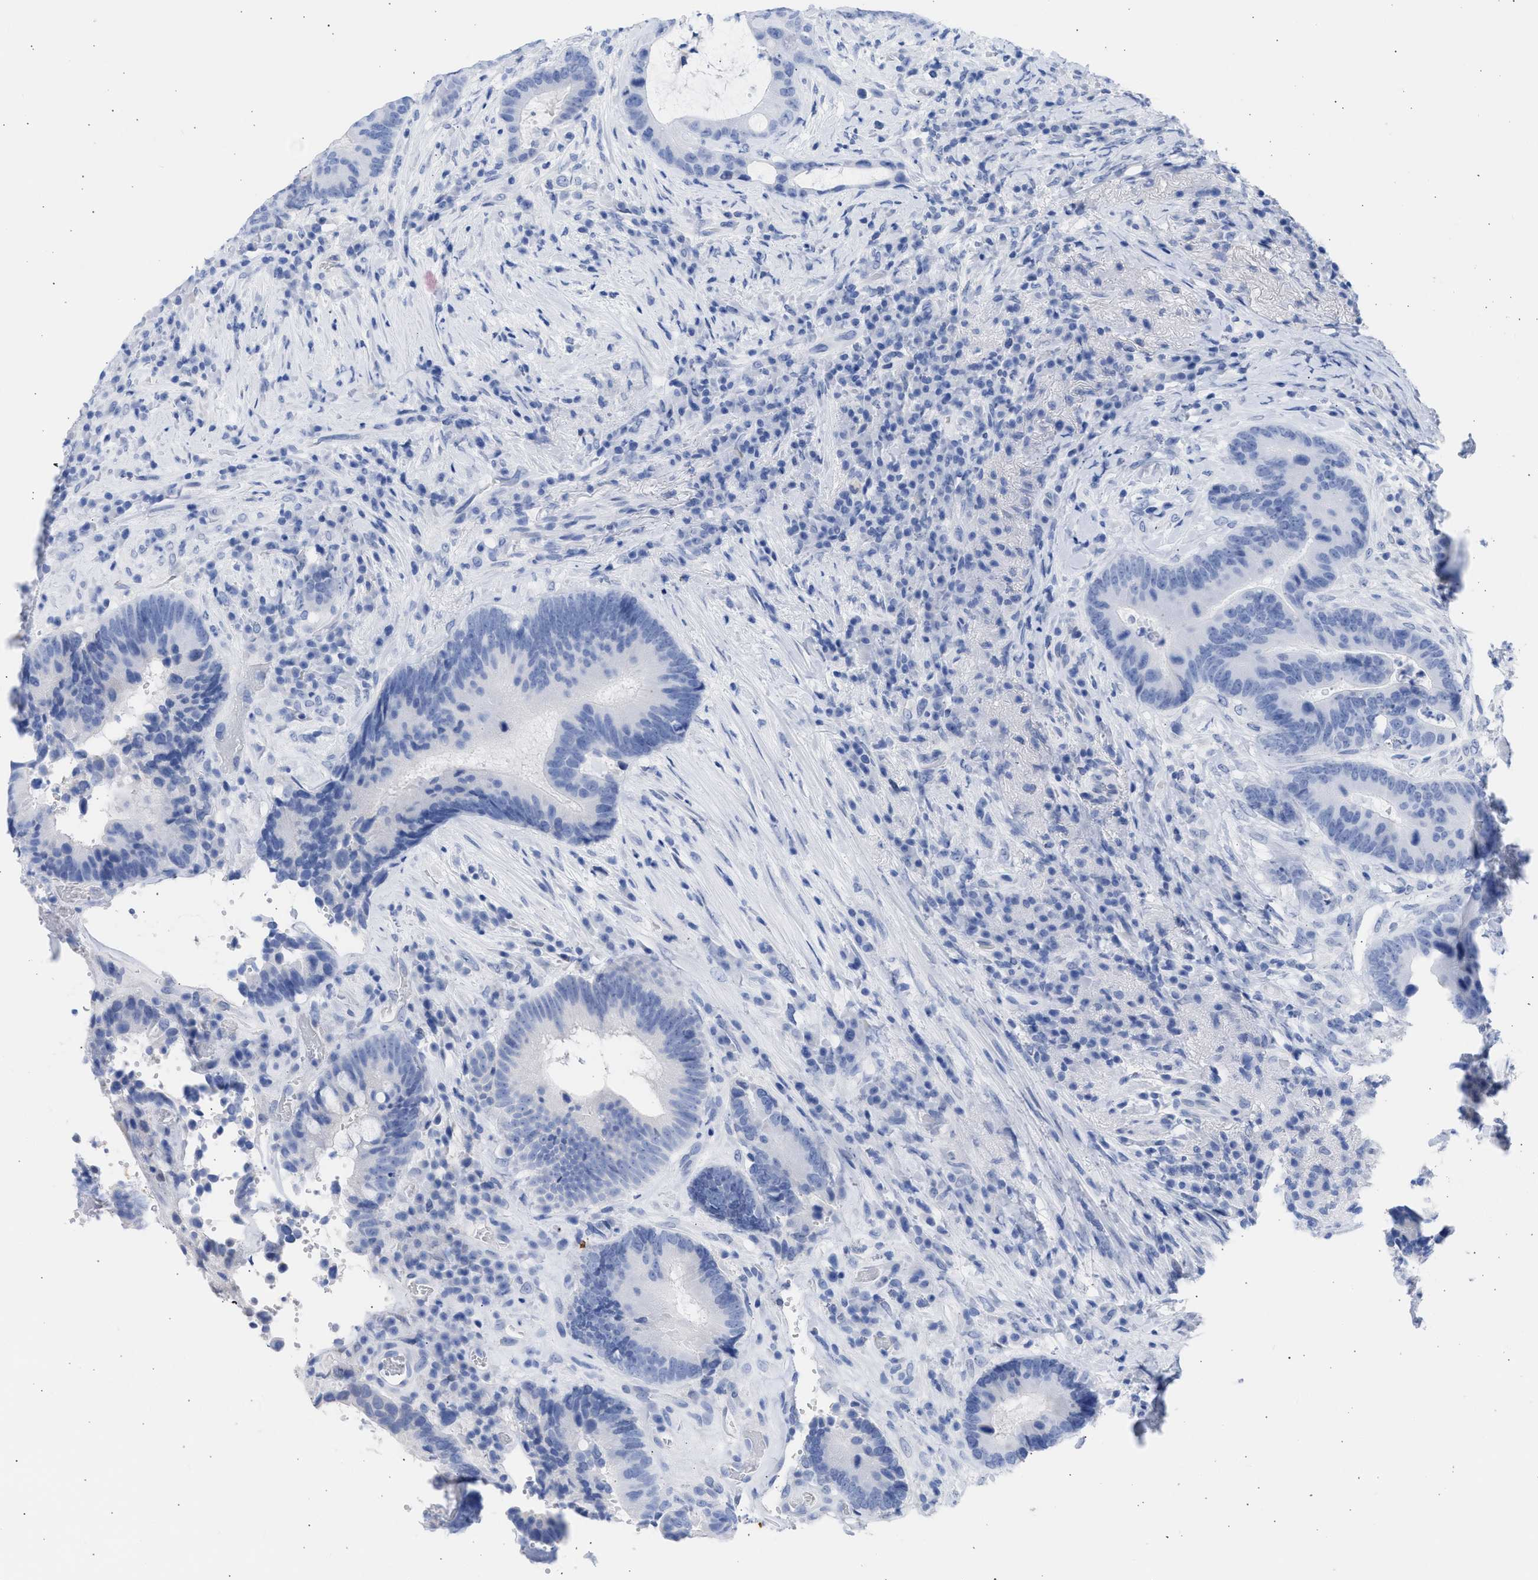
{"staining": {"intensity": "negative", "quantity": "none", "location": "none"}, "tissue": "colorectal cancer", "cell_type": "Tumor cells", "image_type": "cancer", "snomed": [{"axis": "morphology", "description": "Adenocarcinoma, NOS"}, {"axis": "topography", "description": "Rectum"}], "caption": "Immunohistochemistry of colorectal cancer exhibits no expression in tumor cells.", "gene": "RSPH1", "patient": {"sex": "female", "age": 89}}